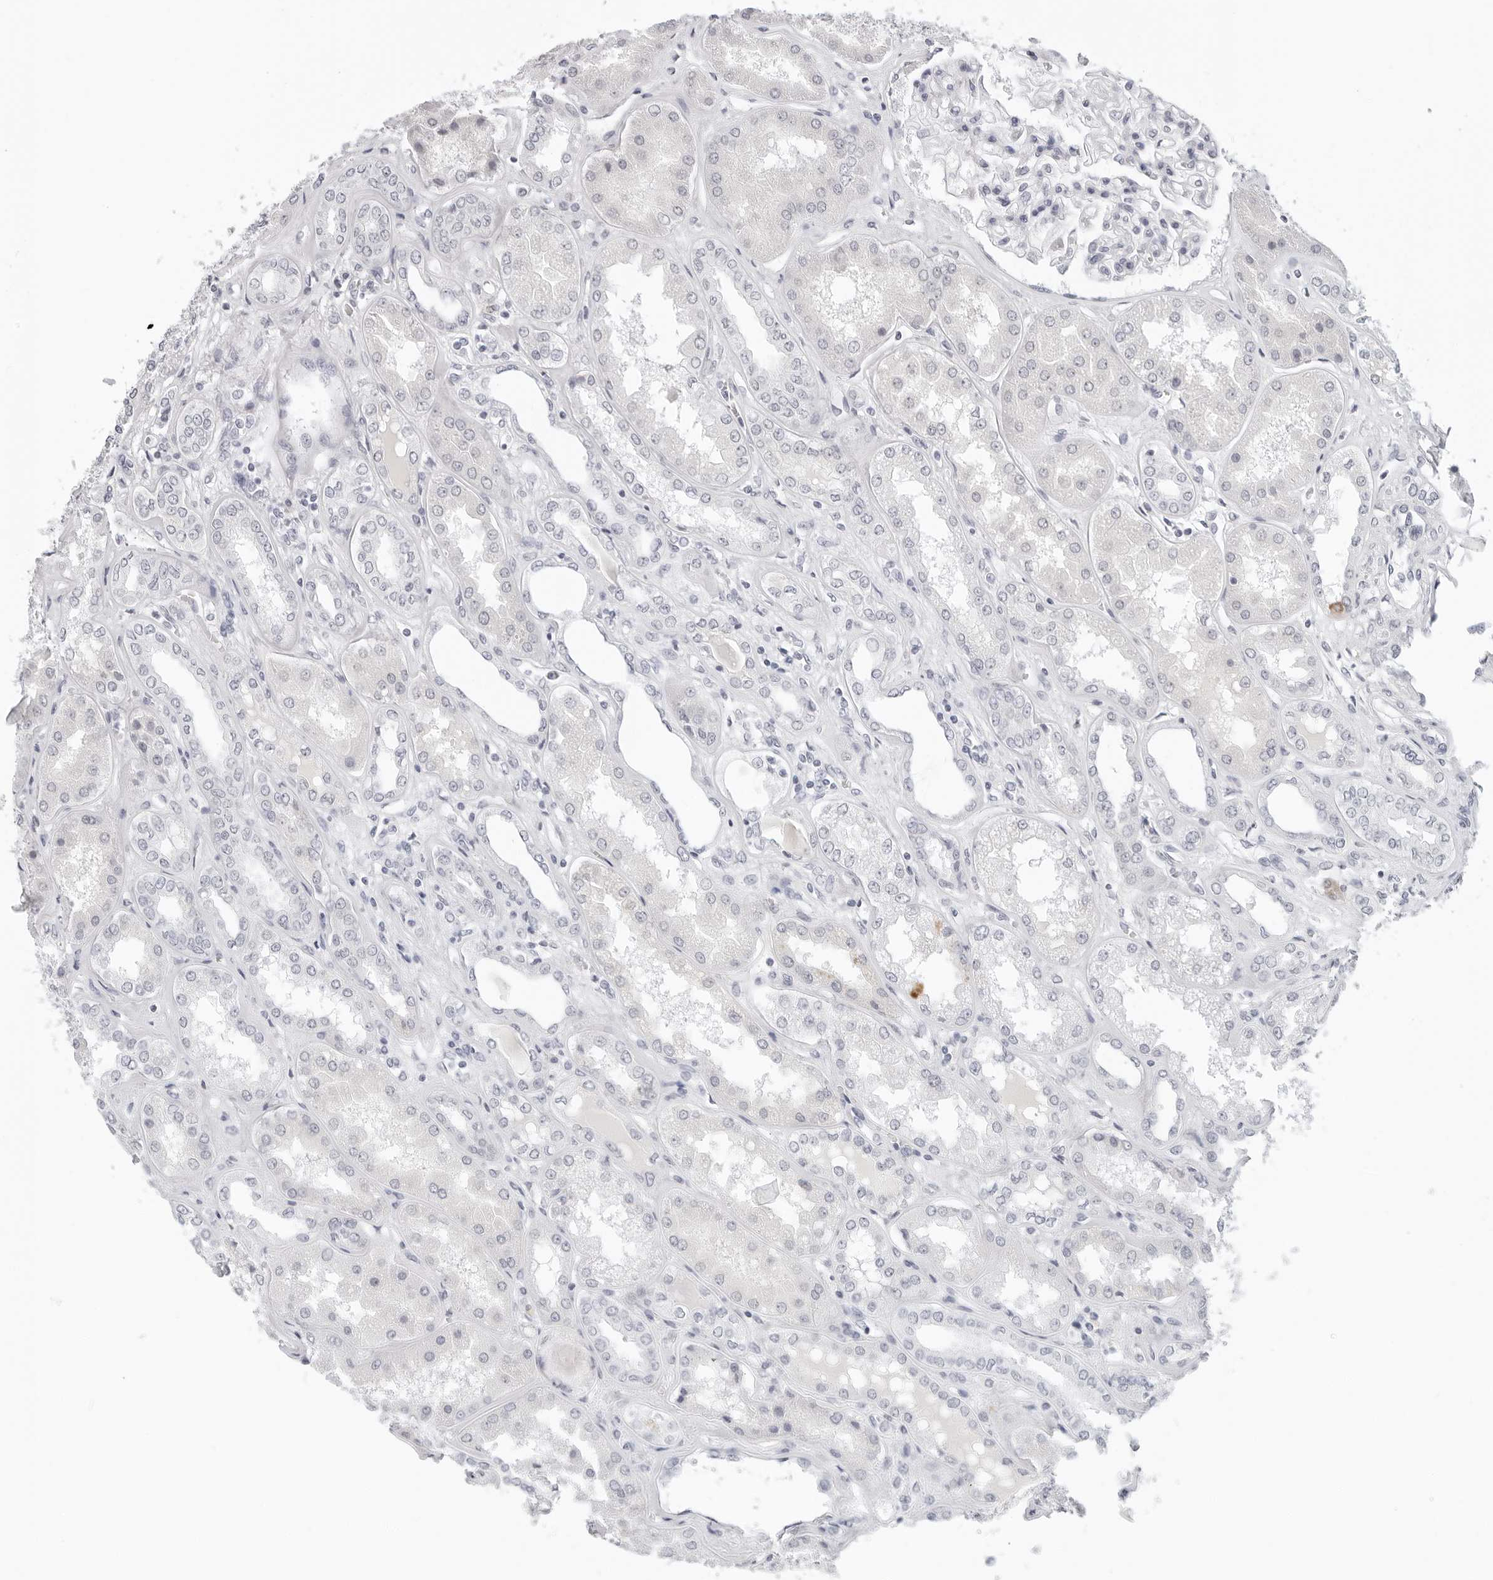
{"staining": {"intensity": "negative", "quantity": "none", "location": "none"}, "tissue": "kidney", "cell_type": "Cells in glomeruli", "image_type": "normal", "snomed": [{"axis": "morphology", "description": "Normal tissue, NOS"}, {"axis": "topography", "description": "Kidney"}], "caption": "Immunohistochemistry photomicrograph of unremarkable kidney stained for a protein (brown), which displays no positivity in cells in glomeruli.", "gene": "EDN2", "patient": {"sex": "female", "age": 56}}